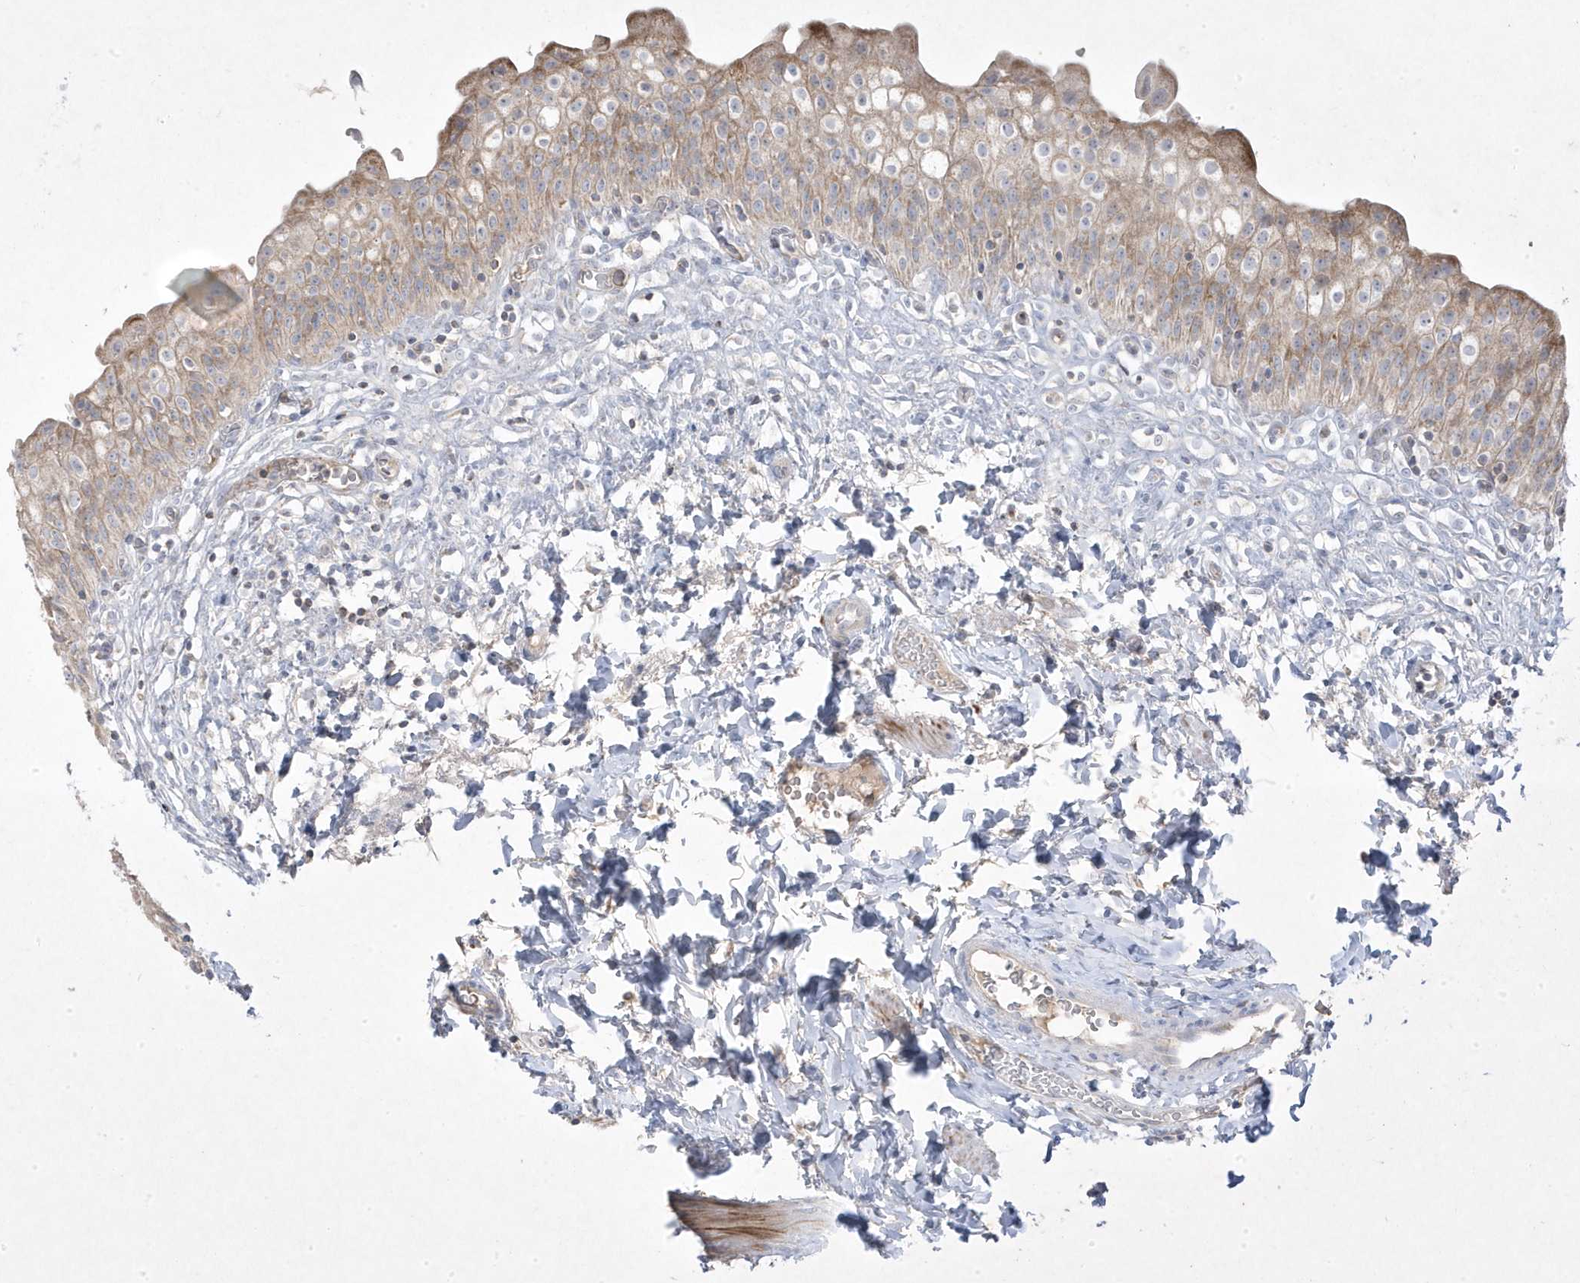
{"staining": {"intensity": "weak", "quantity": ">75%", "location": "cytoplasmic/membranous"}, "tissue": "urinary bladder", "cell_type": "Urothelial cells", "image_type": "normal", "snomed": [{"axis": "morphology", "description": "Normal tissue, NOS"}, {"axis": "topography", "description": "Urinary bladder"}], "caption": "An image showing weak cytoplasmic/membranous expression in approximately >75% of urothelial cells in unremarkable urinary bladder, as visualized by brown immunohistochemical staining.", "gene": "ADAMTSL3", "patient": {"sex": "male", "age": 55}}